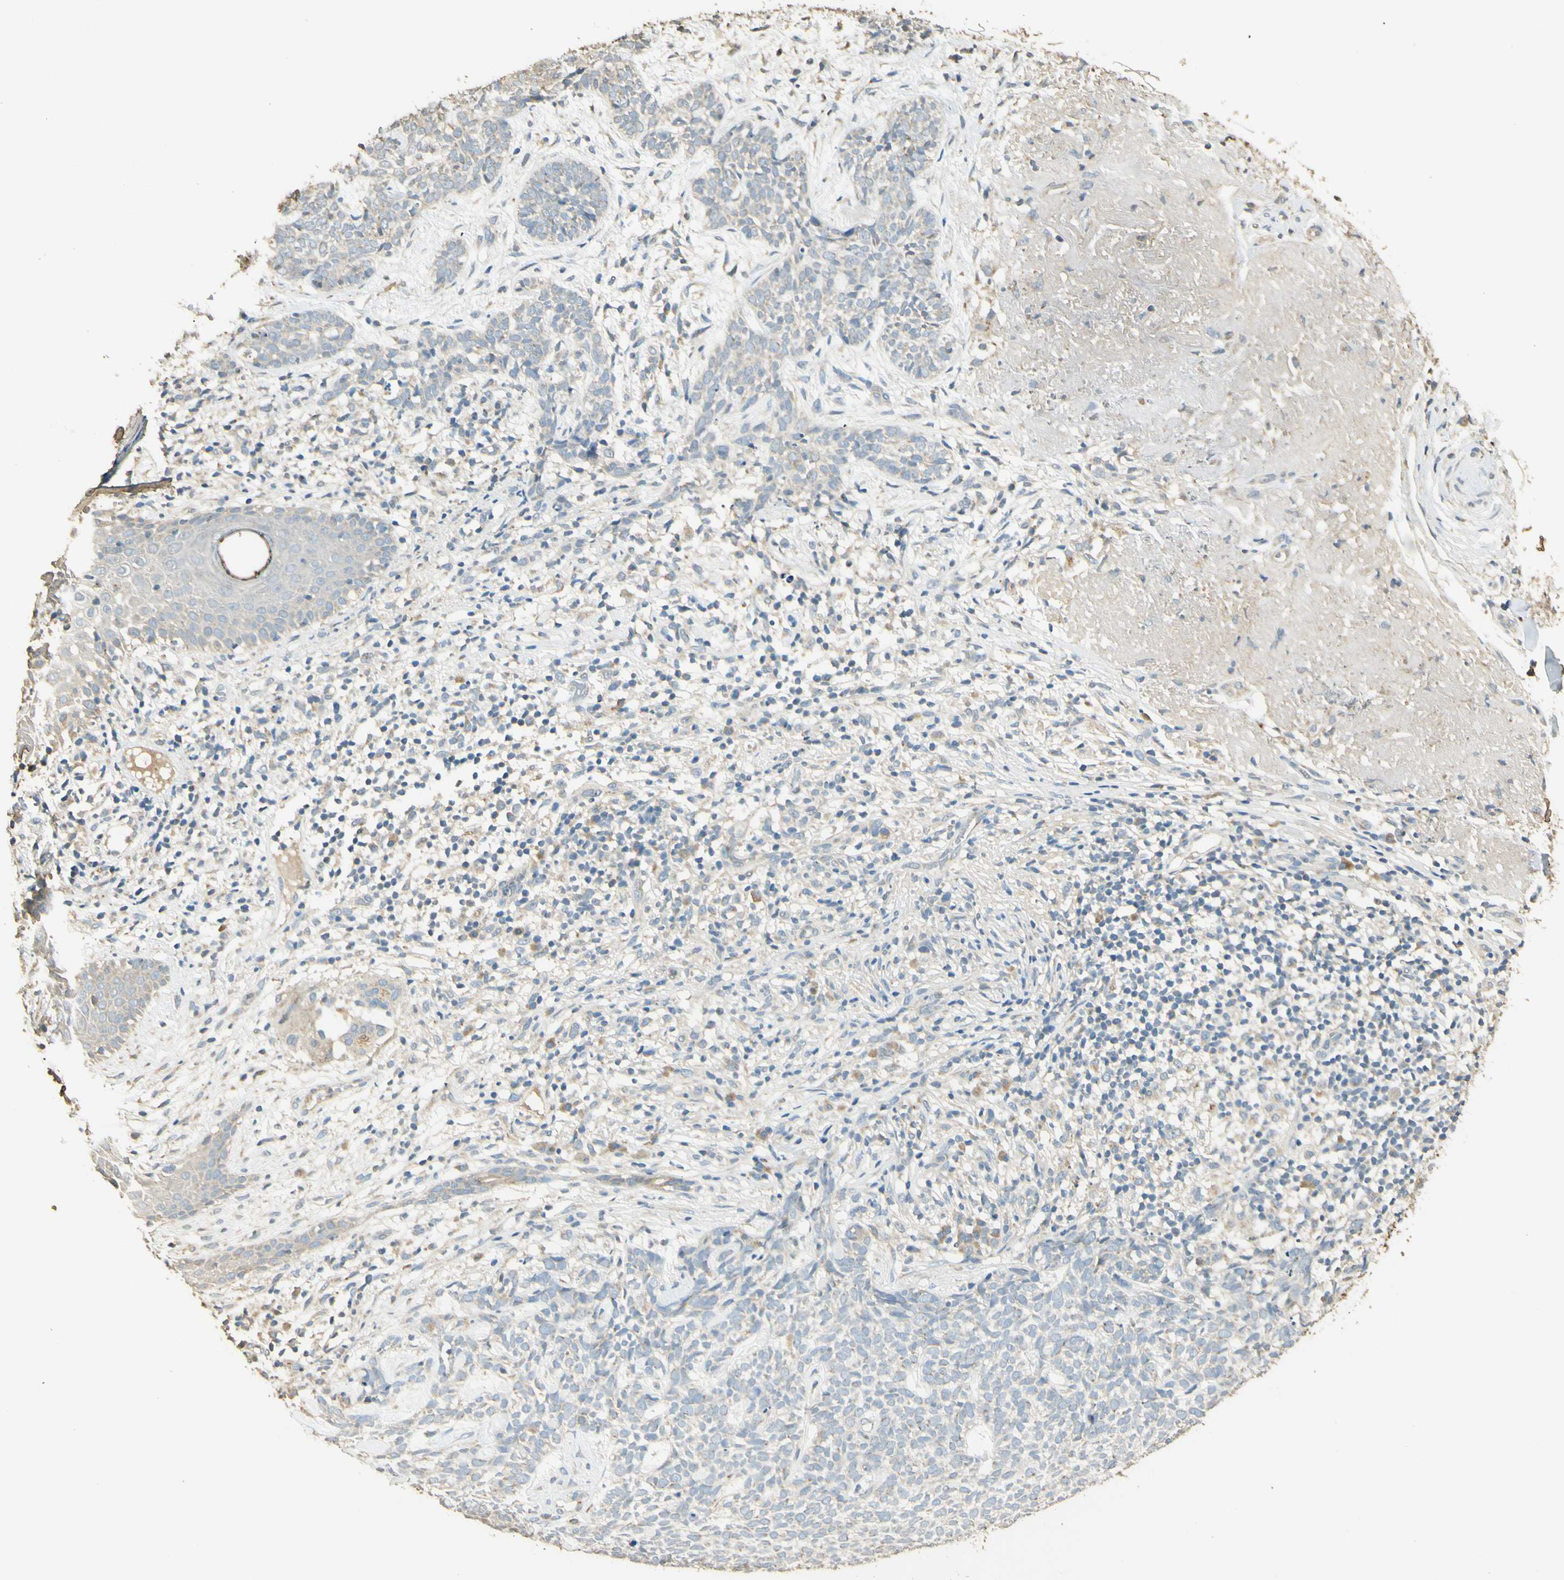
{"staining": {"intensity": "negative", "quantity": "none", "location": "none"}, "tissue": "skin cancer", "cell_type": "Tumor cells", "image_type": "cancer", "snomed": [{"axis": "morphology", "description": "Basal cell carcinoma"}, {"axis": "topography", "description": "Skin"}], "caption": "Tumor cells show no significant protein staining in skin cancer (basal cell carcinoma).", "gene": "UXS1", "patient": {"sex": "female", "age": 84}}